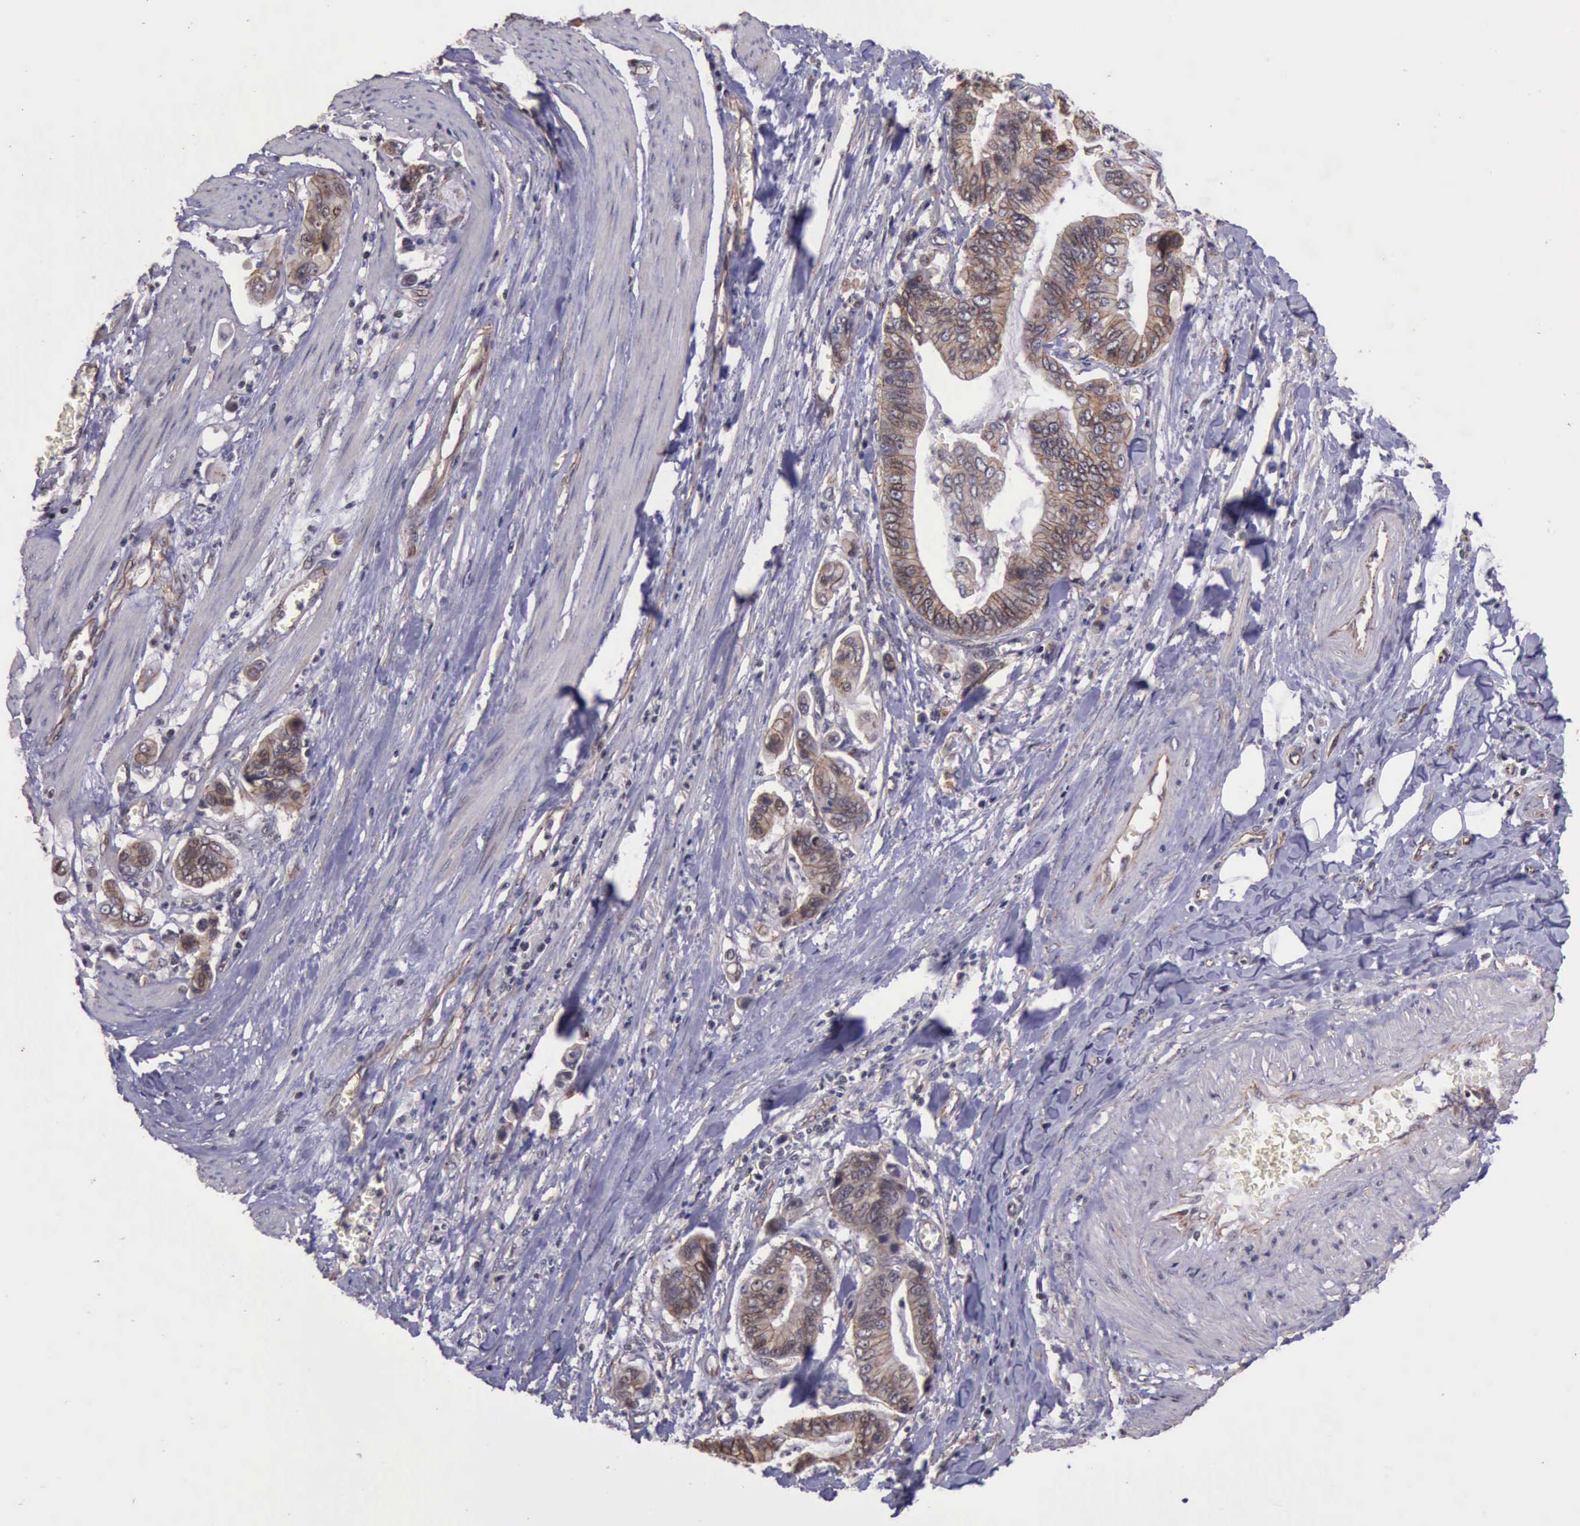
{"staining": {"intensity": "weak", "quantity": "25%-75%", "location": "cytoplasmic/membranous"}, "tissue": "stomach cancer", "cell_type": "Tumor cells", "image_type": "cancer", "snomed": [{"axis": "morphology", "description": "Adenocarcinoma, NOS"}, {"axis": "topography", "description": "Stomach, upper"}], "caption": "Immunohistochemistry (IHC) histopathology image of neoplastic tissue: human stomach adenocarcinoma stained using IHC demonstrates low levels of weak protein expression localized specifically in the cytoplasmic/membranous of tumor cells, appearing as a cytoplasmic/membranous brown color.", "gene": "CTNNB1", "patient": {"sex": "male", "age": 80}}